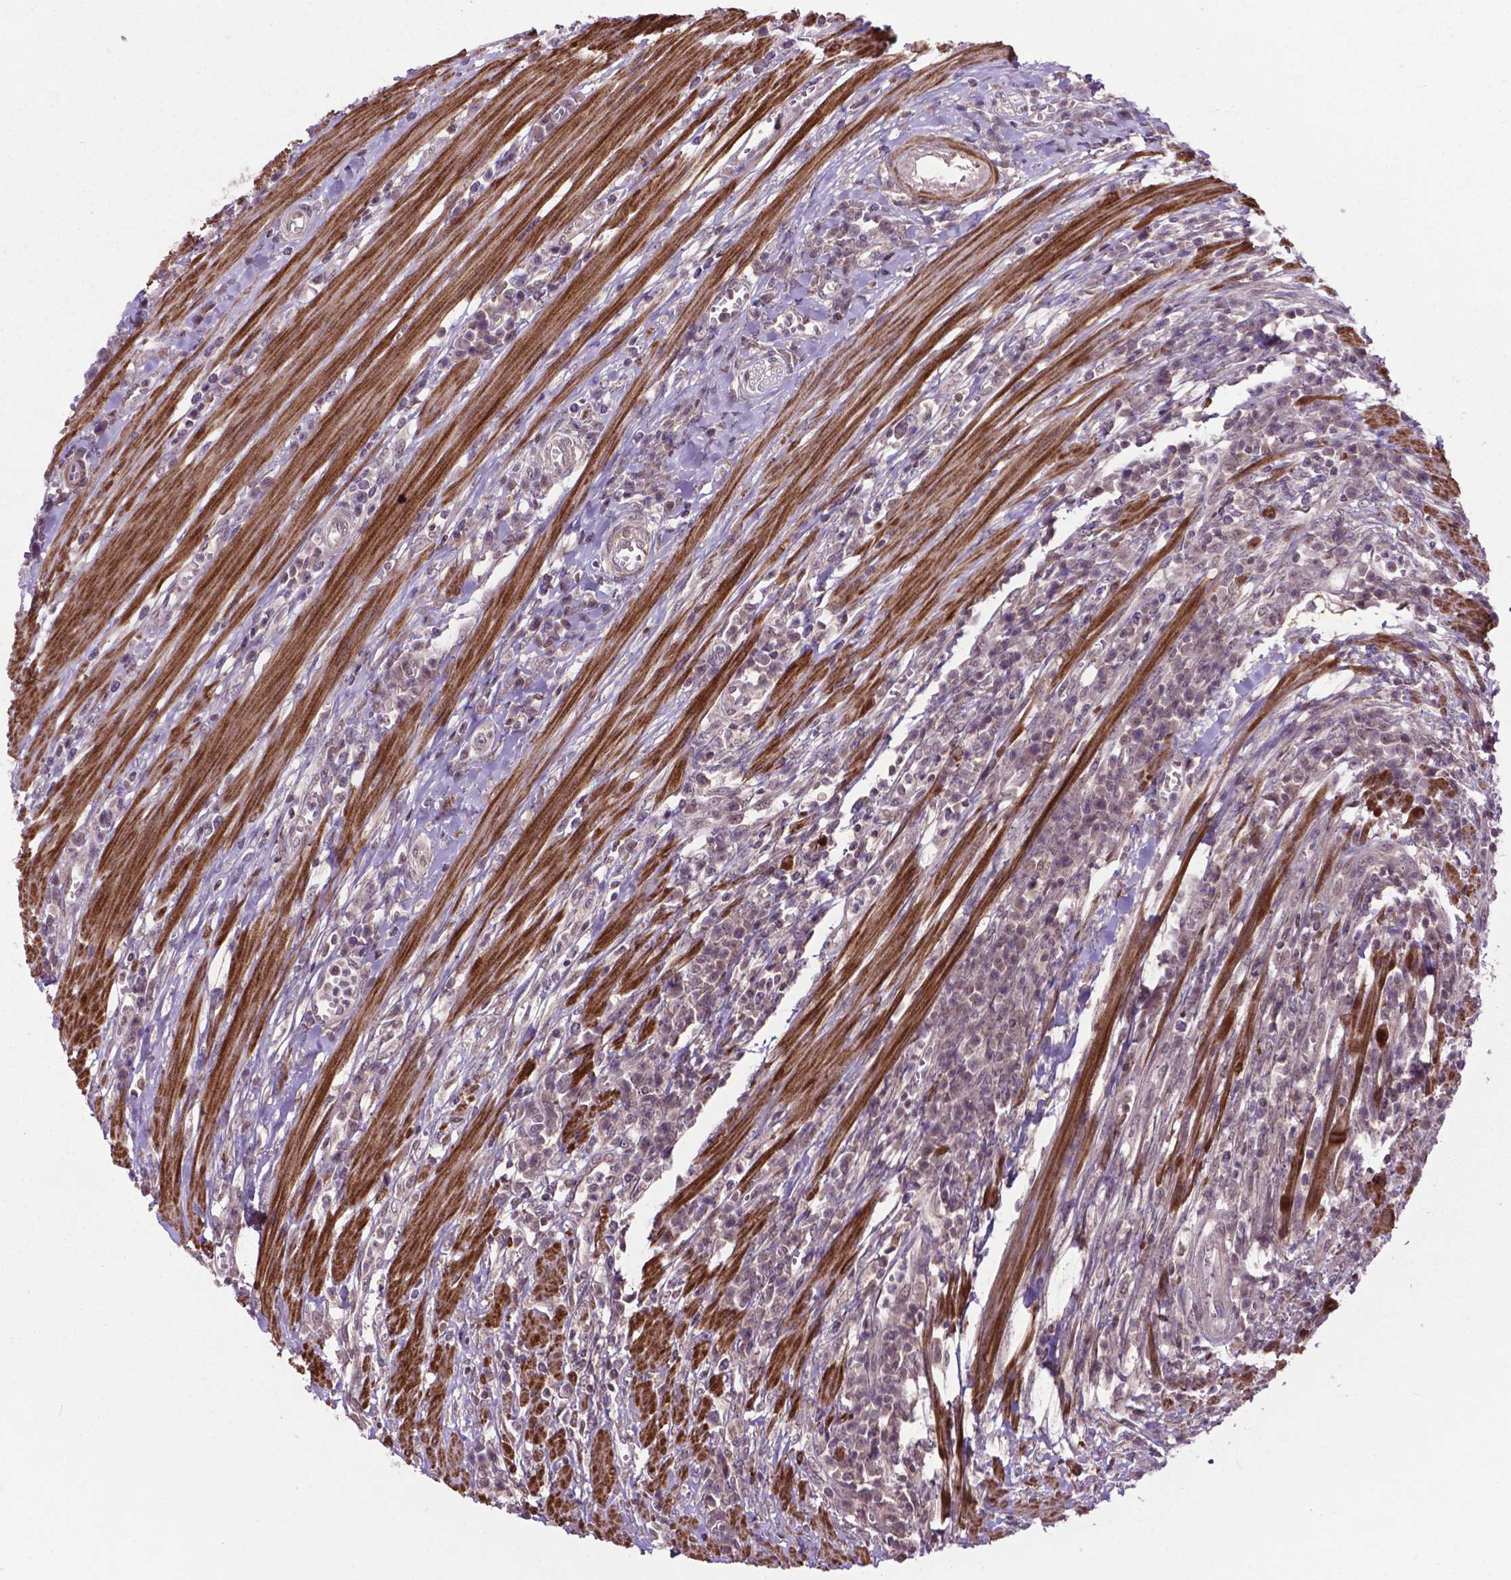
{"staining": {"intensity": "negative", "quantity": "none", "location": "none"}, "tissue": "colorectal cancer", "cell_type": "Tumor cells", "image_type": "cancer", "snomed": [{"axis": "morphology", "description": "Adenocarcinoma, NOS"}, {"axis": "topography", "description": "Colon"}], "caption": "Immunohistochemistry photomicrograph of human colorectal cancer stained for a protein (brown), which reveals no expression in tumor cells. The staining is performed using DAB brown chromogen with nuclei counter-stained in using hematoxylin.", "gene": "OTUB1", "patient": {"sex": "male", "age": 65}}